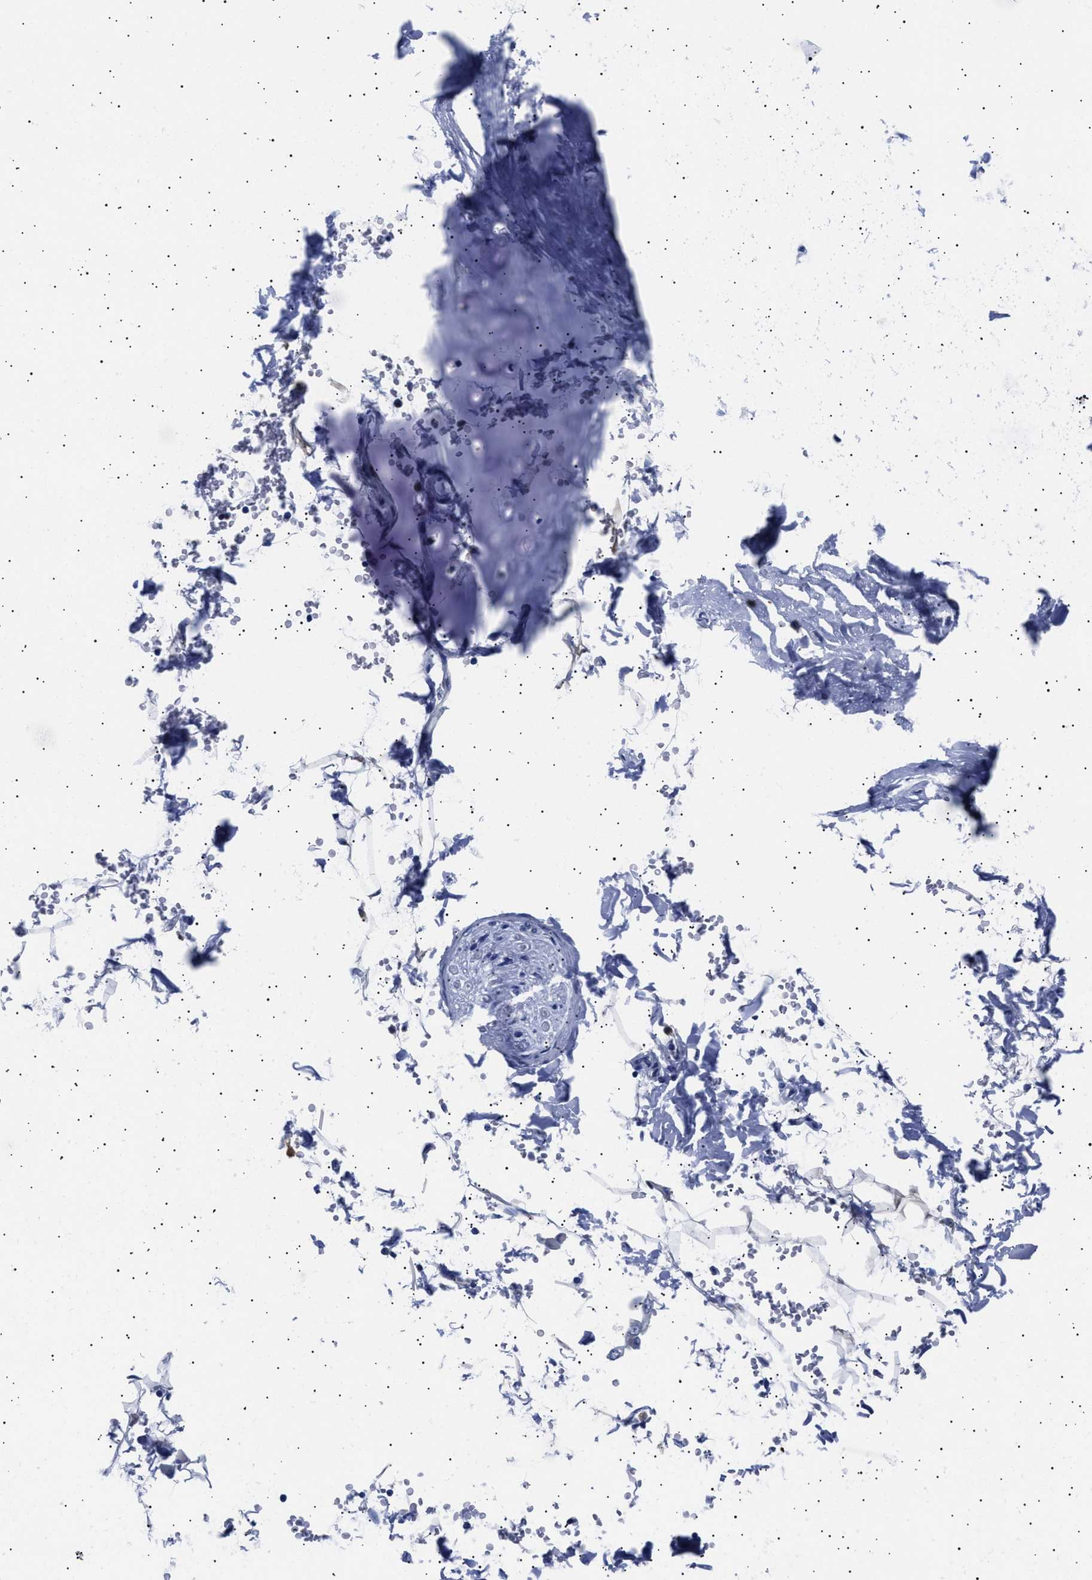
{"staining": {"intensity": "negative", "quantity": "none", "location": "none"}, "tissue": "adipose tissue", "cell_type": "Adipocytes", "image_type": "normal", "snomed": [{"axis": "morphology", "description": "Normal tissue, NOS"}, {"axis": "topography", "description": "Cartilage tissue"}, {"axis": "topography", "description": "Bronchus"}], "caption": "There is no significant staining in adipocytes of adipose tissue. (Immunohistochemistry, brightfield microscopy, high magnification).", "gene": "HEMGN", "patient": {"sex": "female", "age": 73}}